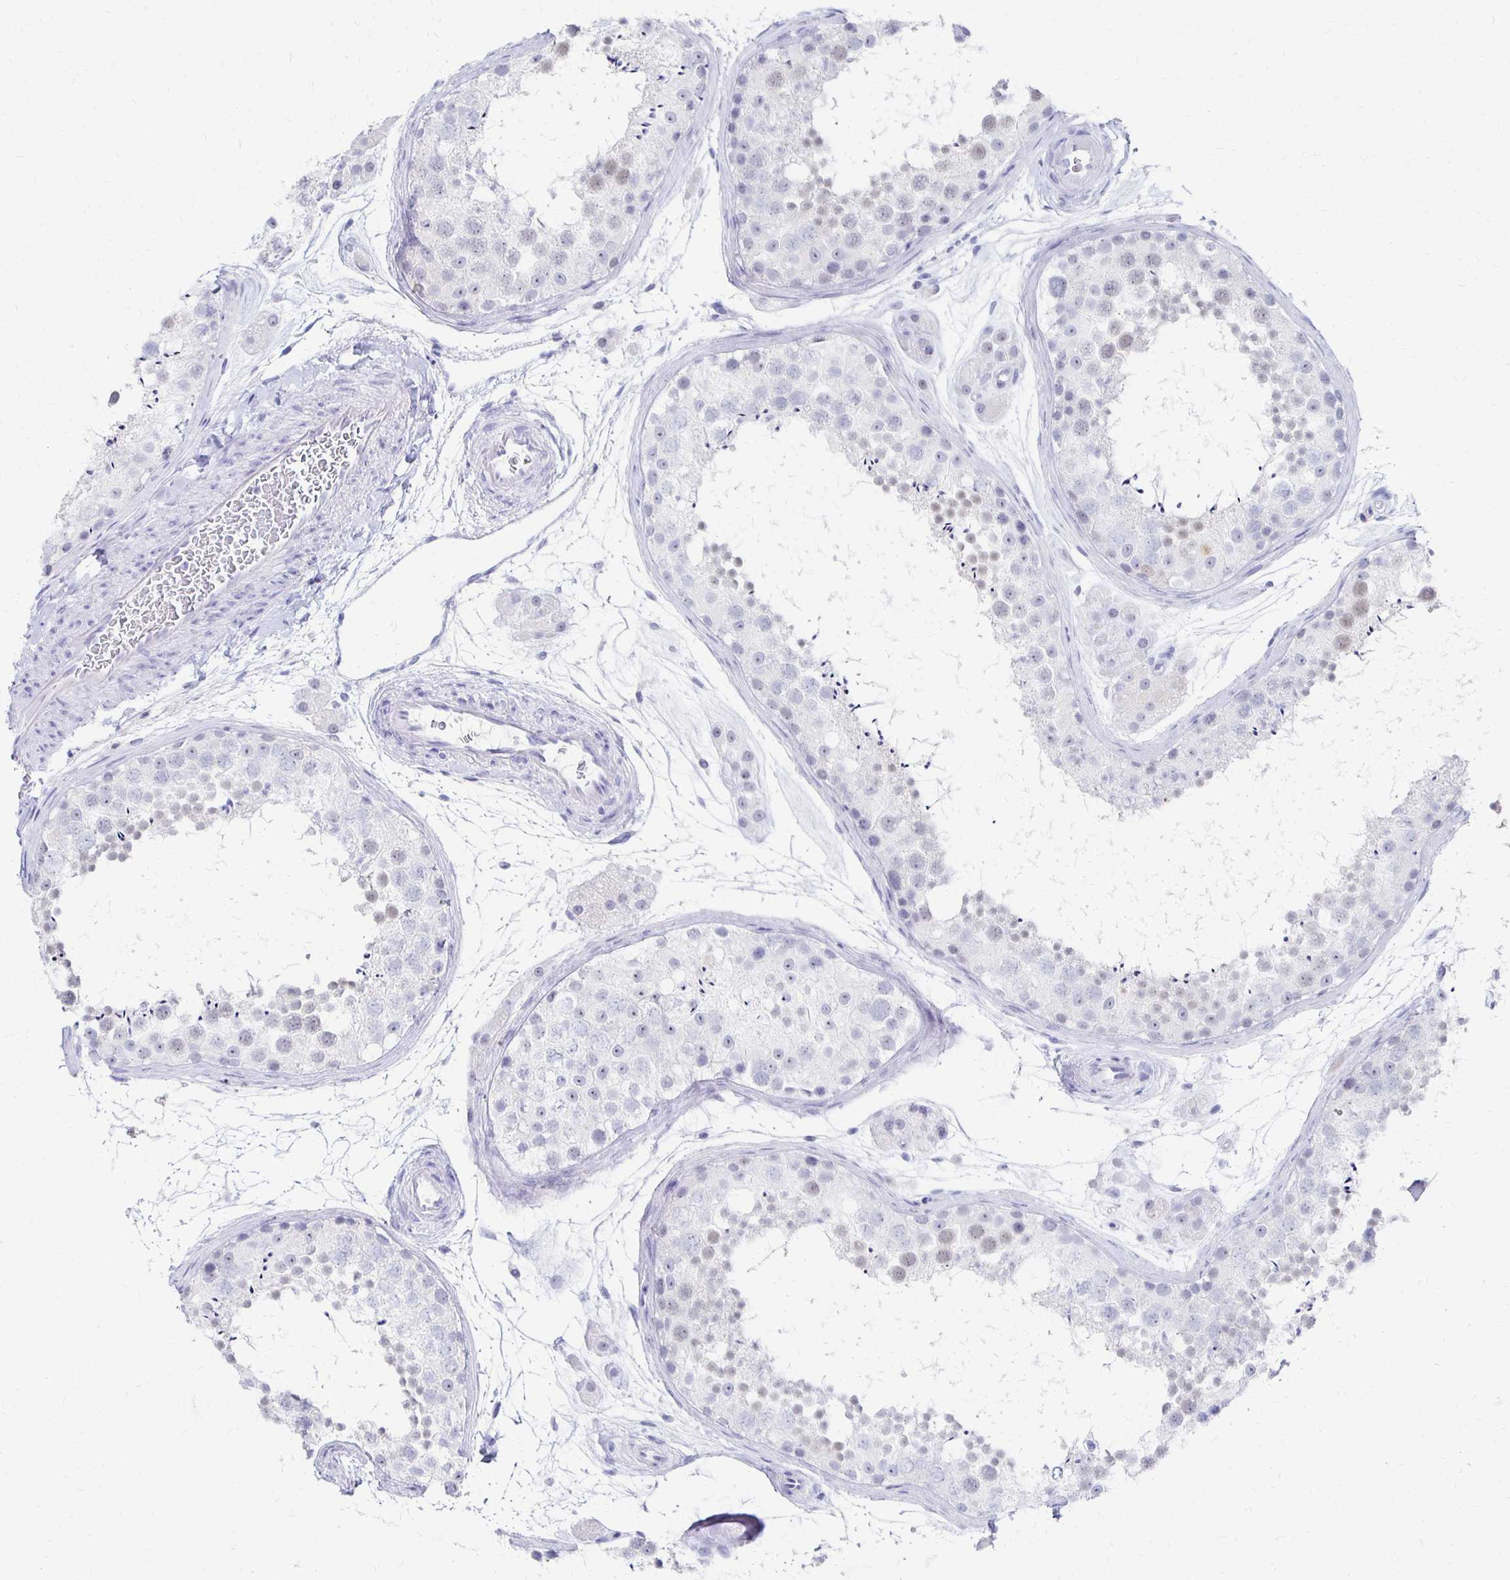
{"staining": {"intensity": "weak", "quantity": "<25%", "location": "nuclear"}, "tissue": "testis", "cell_type": "Cells in seminiferous ducts", "image_type": "normal", "snomed": [{"axis": "morphology", "description": "Normal tissue, NOS"}, {"axis": "topography", "description": "Testis"}], "caption": "DAB (3,3'-diaminobenzidine) immunohistochemical staining of benign testis displays no significant positivity in cells in seminiferous ducts.", "gene": "SYT2", "patient": {"sex": "male", "age": 41}}